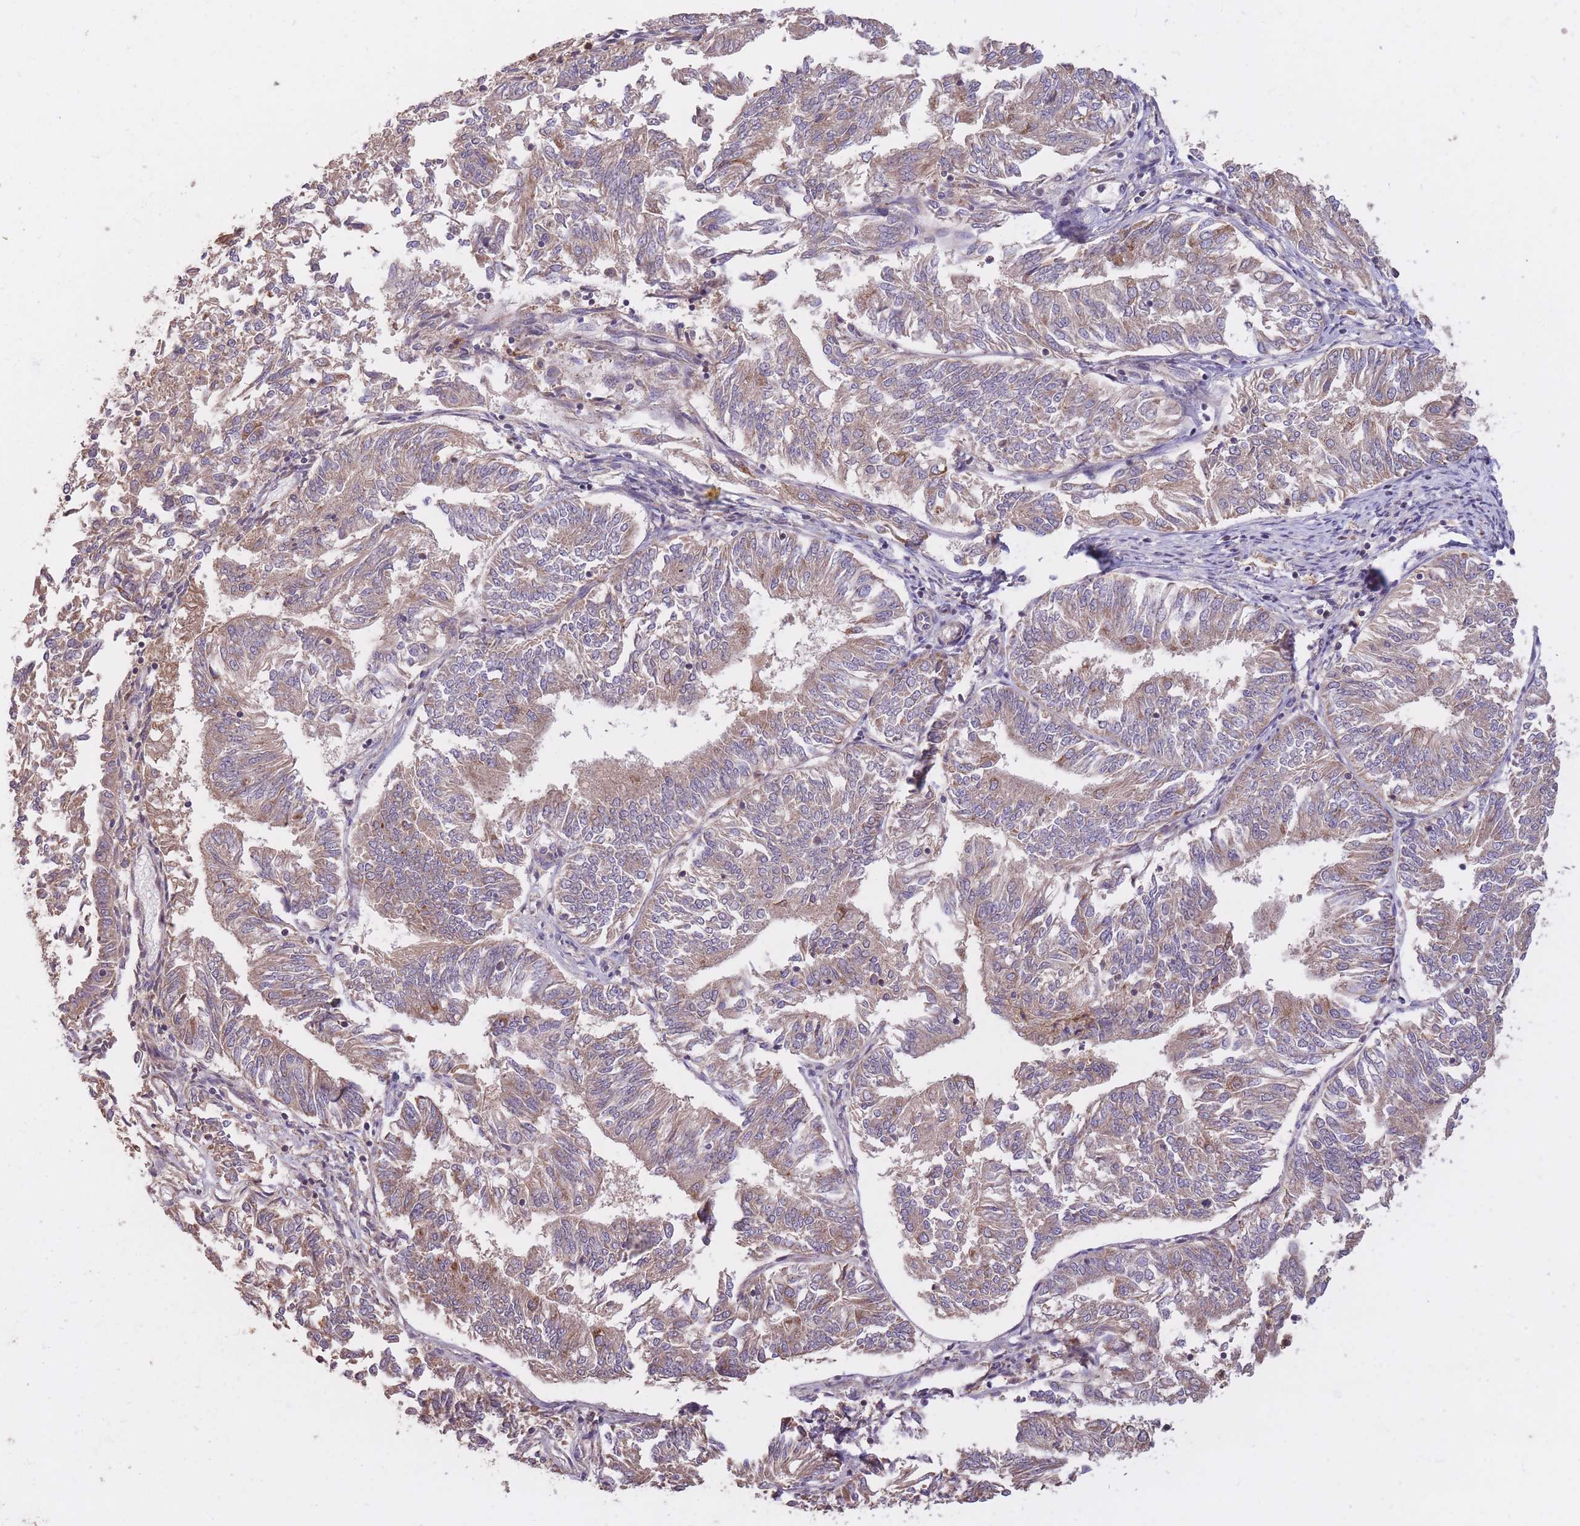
{"staining": {"intensity": "weak", "quantity": ">75%", "location": "cytoplasmic/membranous"}, "tissue": "endometrial cancer", "cell_type": "Tumor cells", "image_type": "cancer", "snomed": [{"axis": "morphology", "description": "Adenocarcinoma, NOS"}, {"axis": "topography", "description": "Endometrium"}], "caption": "A photomicrograph of adenocarcinoma (endometrial) stained for a protein shows weak cytoplasmic/membranous brown staining in tumor cells.", "gene": "IGF2BP2", "patient": {"sex": "female", "age": 58}}